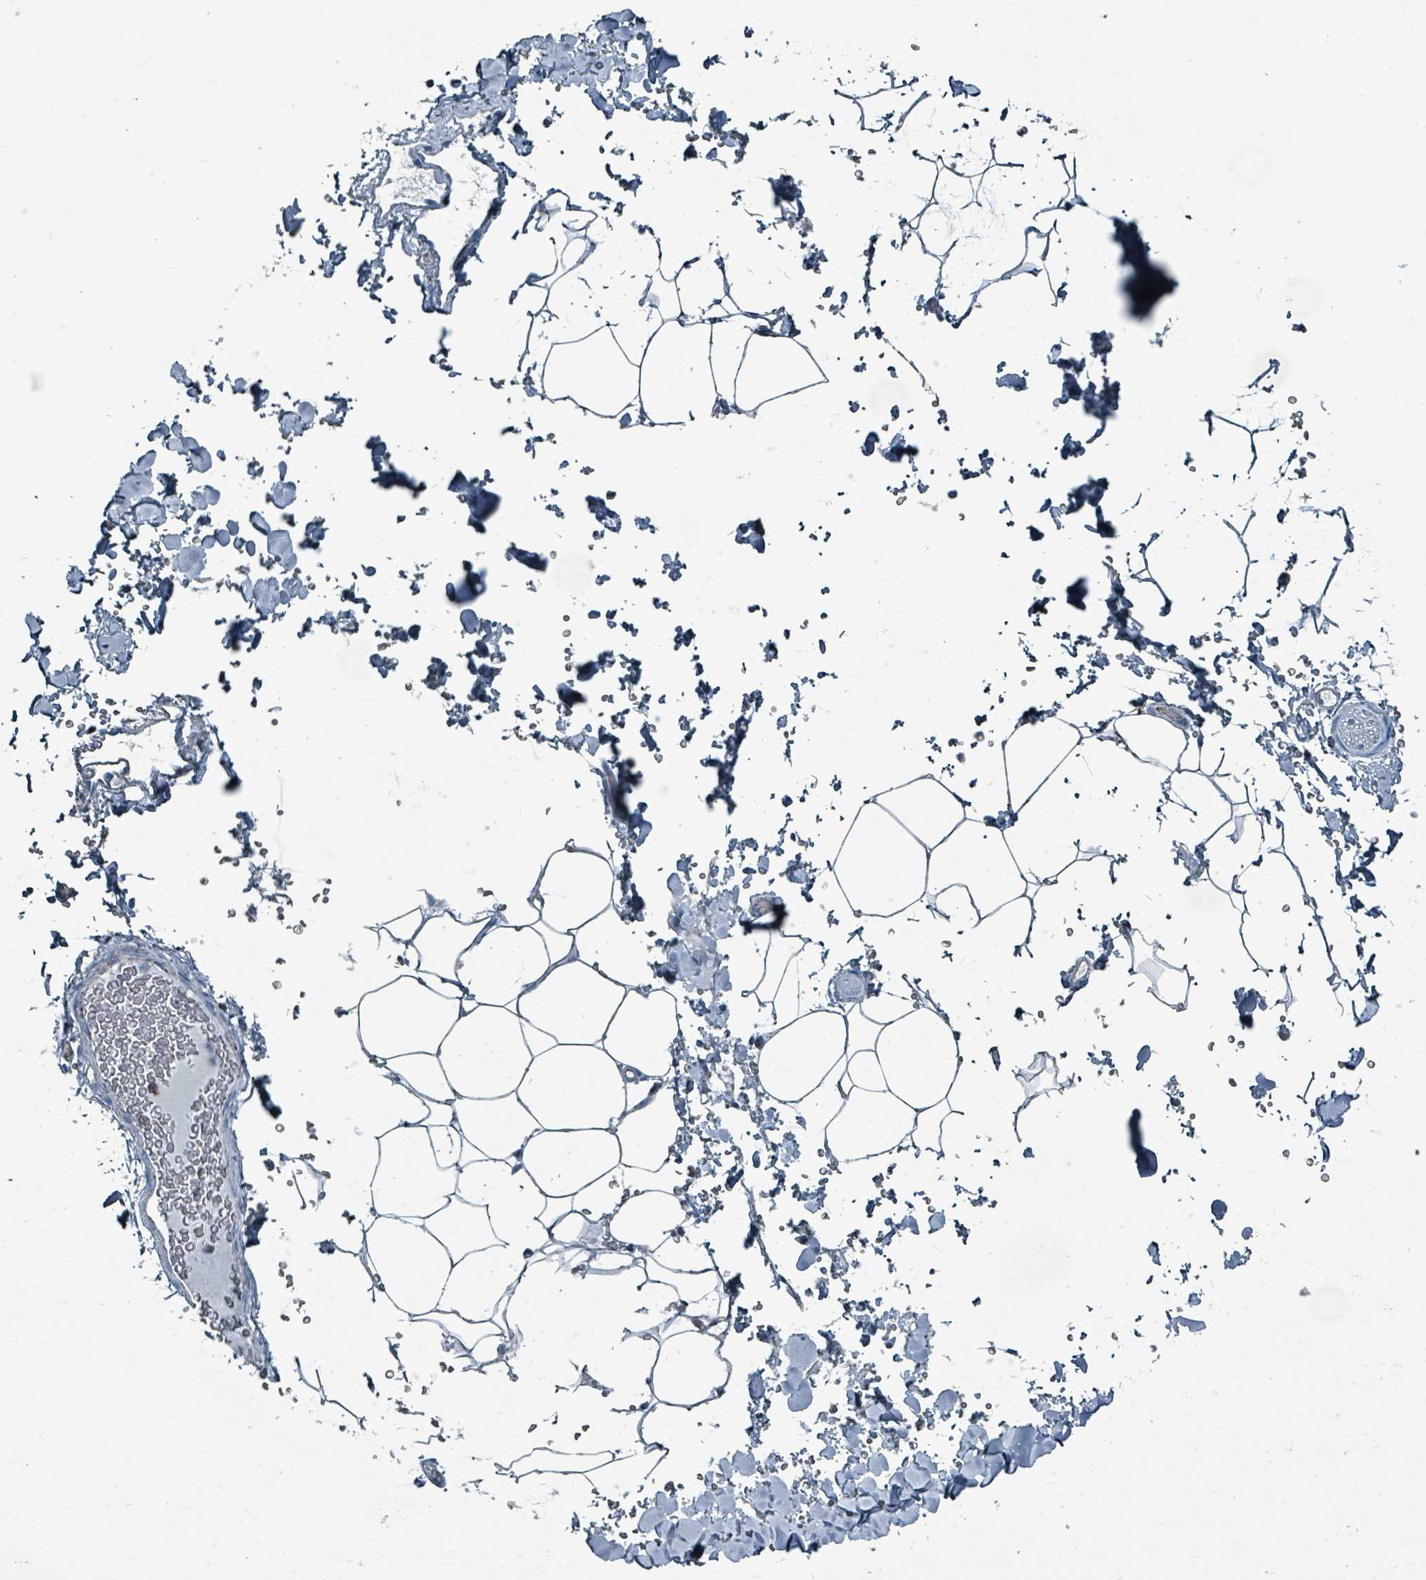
{"staining": {"intensity": "negative", "quantity": "none", "location": "none"}, "tissue": "adipose tissue", "cell_type": "Adipocytes", "image_type": "normal", "snomed": [{"axis": "morphology", "description": "Normal tissue, NOS"}, {"axis": "topography", "description": "Rectum"}, {"axis": "topography", "description": "Peripheral nerve tissue"}], "caption": "High power microscopy histopathology image of an immunohistochemistry (IHC) histopathology image of unremarkable adipose tissue, revealing no significant staining in adipocytes.", "gene": "ABHD18", "patient": {"sex": "female", "age": 69}}